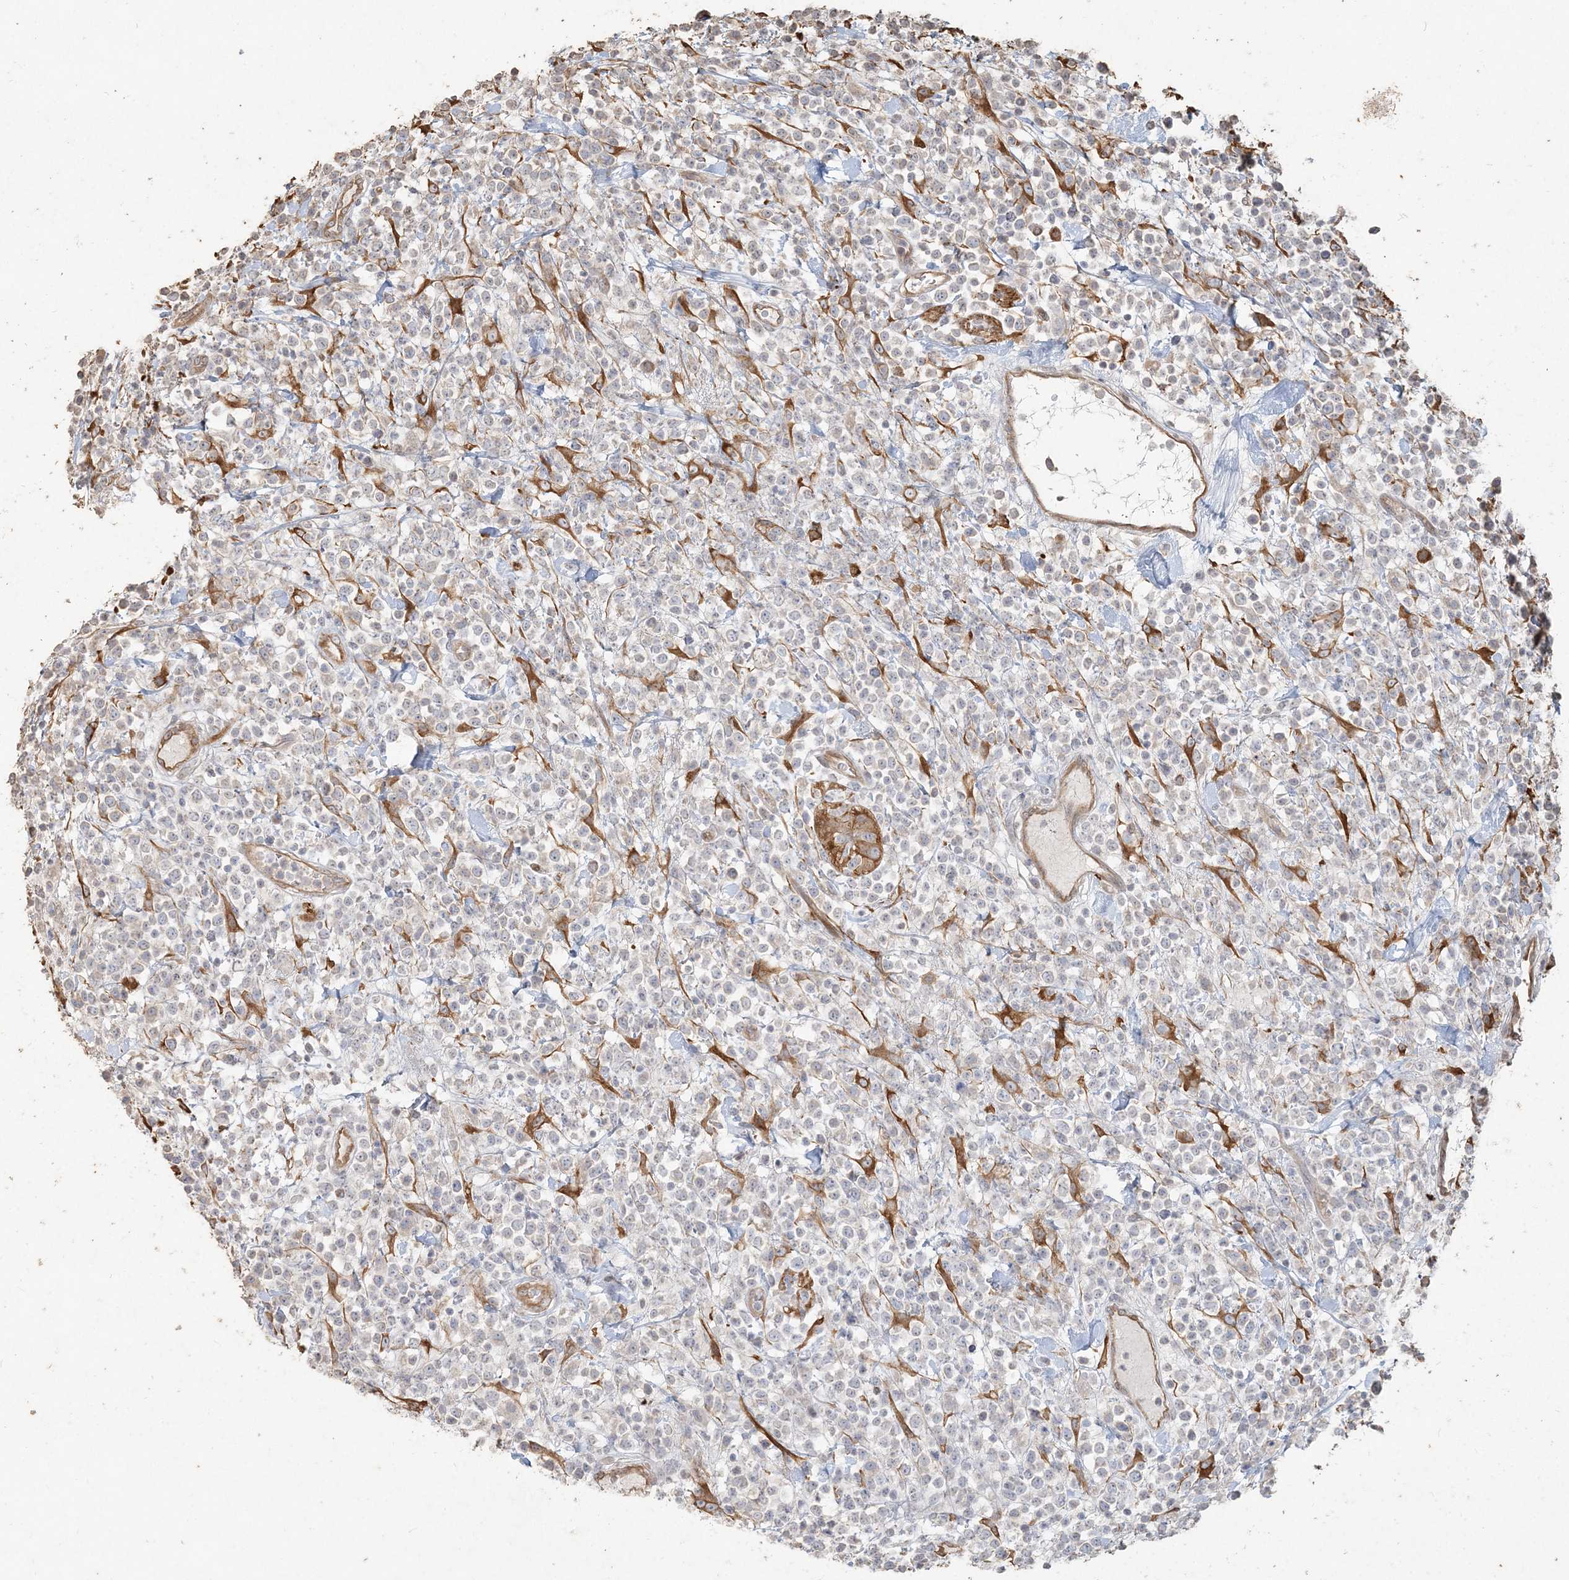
{"staining": {"intensity": "negative", "quantity": "none", "location": "none"}, "tissue": "lymphoma", "cell_type": "Tumor cells", "image_type": "cancer", "snomed": [{"axis": "morphology", "description": "Malignant lymphoma, non-Hodgkin's type, High grade"}, {"axis": "topography", "description": "Colon"}], "caption": "A high-resolution image shows immunohistochemistry (IHC) staining of lymphoma, which demonstrates no significant positivity in tumor cells.", "gene": "RNF145", "patient": {"sex": "female", "age": 53}}